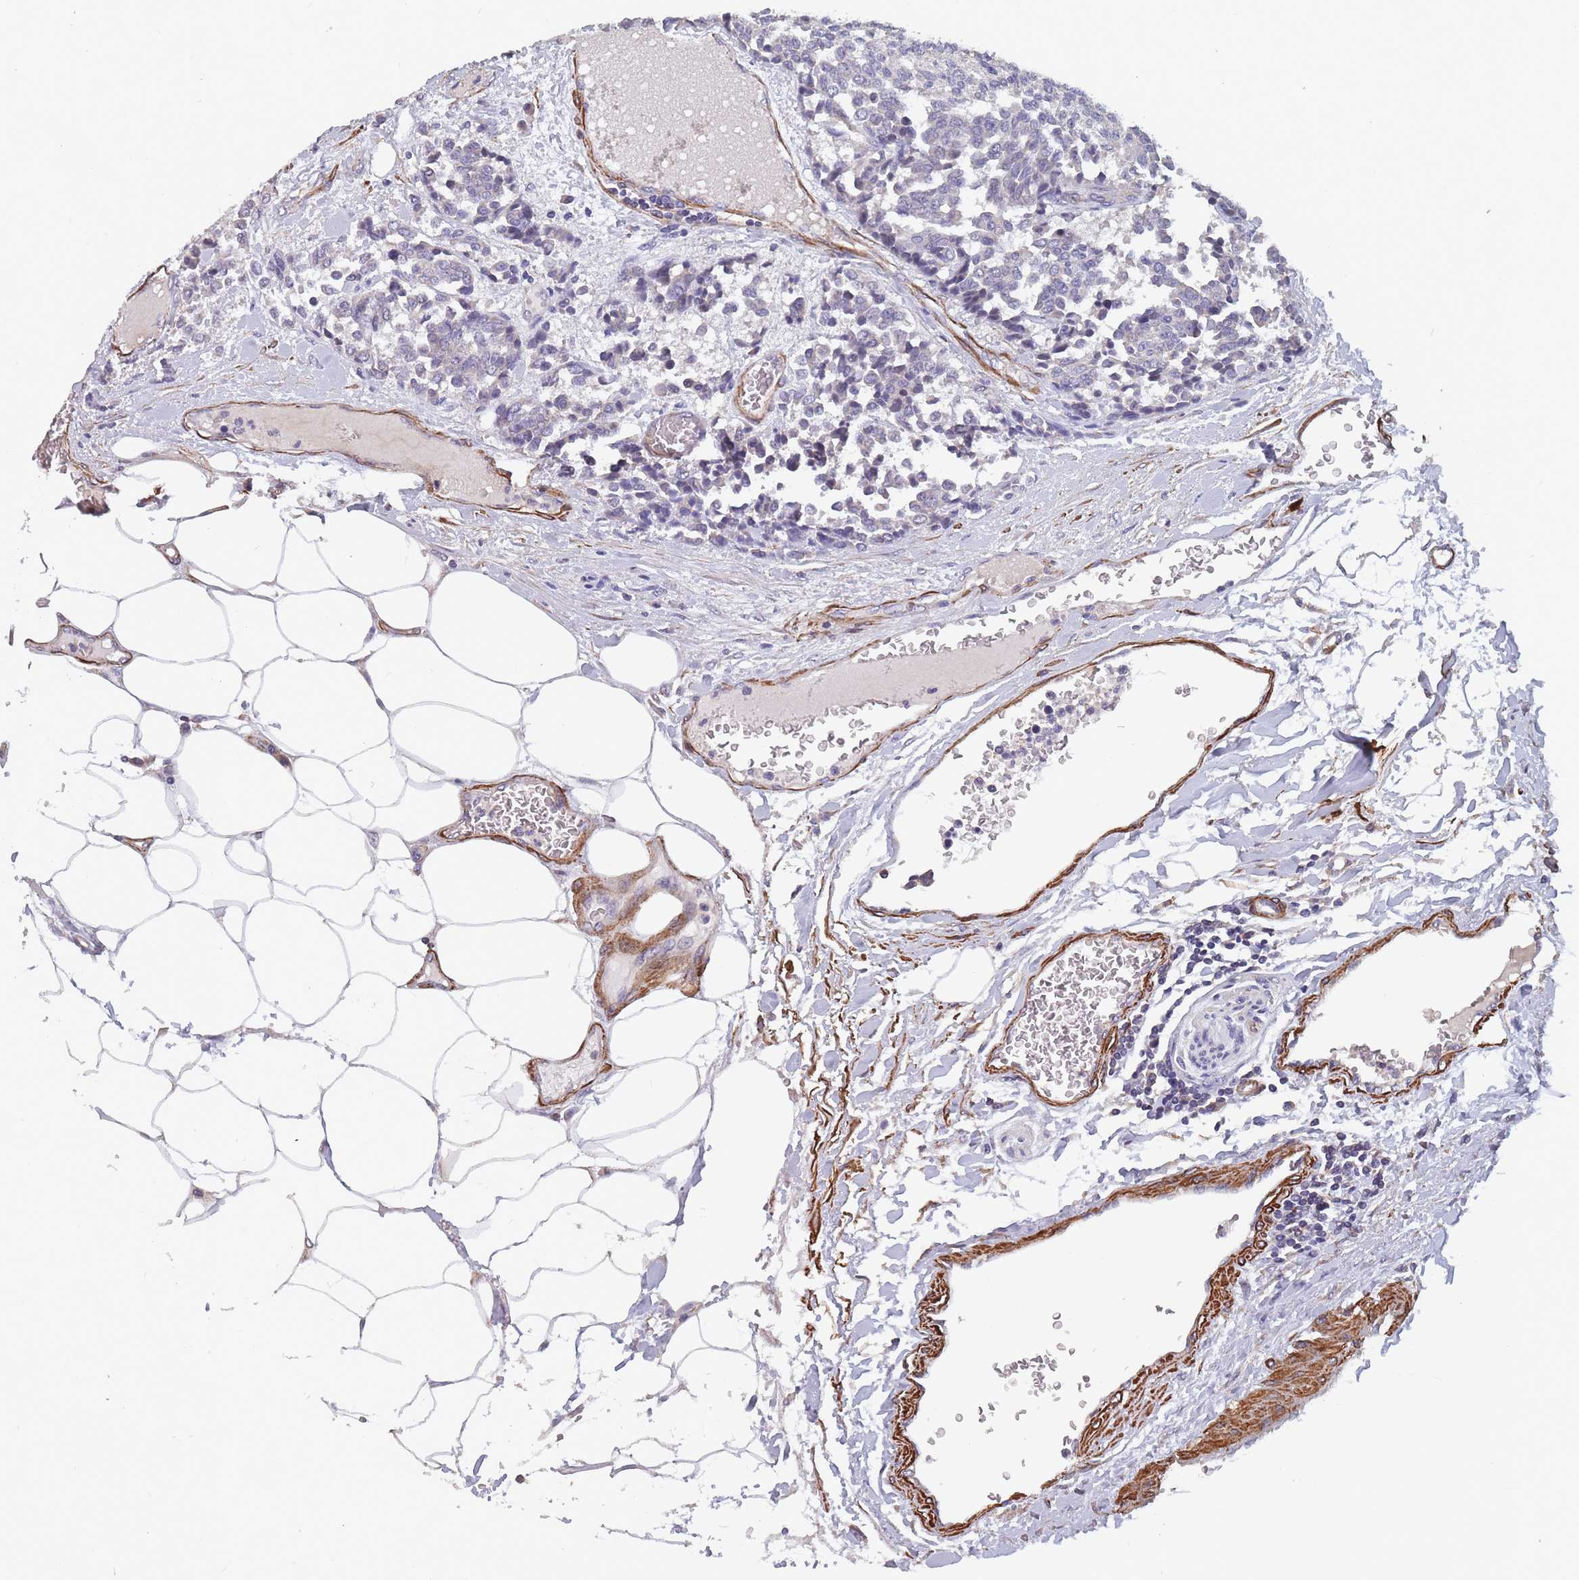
{"staining": {"intensity": "negative", "quantity": "none", "location": "none"}, "tissue": "carcinoid", "cell_type": "Tumor cells", "image_type": "cancer", "snomed": [{"axis": "morphology", "description": "Carcinoid, malignant, NOS"}, {"axis": "topography", "description": "Pancreas"}], "caption": "Immunohistochemistry photomicrograph of neoplastic tissue: malignant carcinoid stained with DAB (3,3'-diaminobenzidine) exhibits no significant protein staining in tumor cells.", "gene": "TOMM40L", "patient": {"sex": "female", "age": 54}}